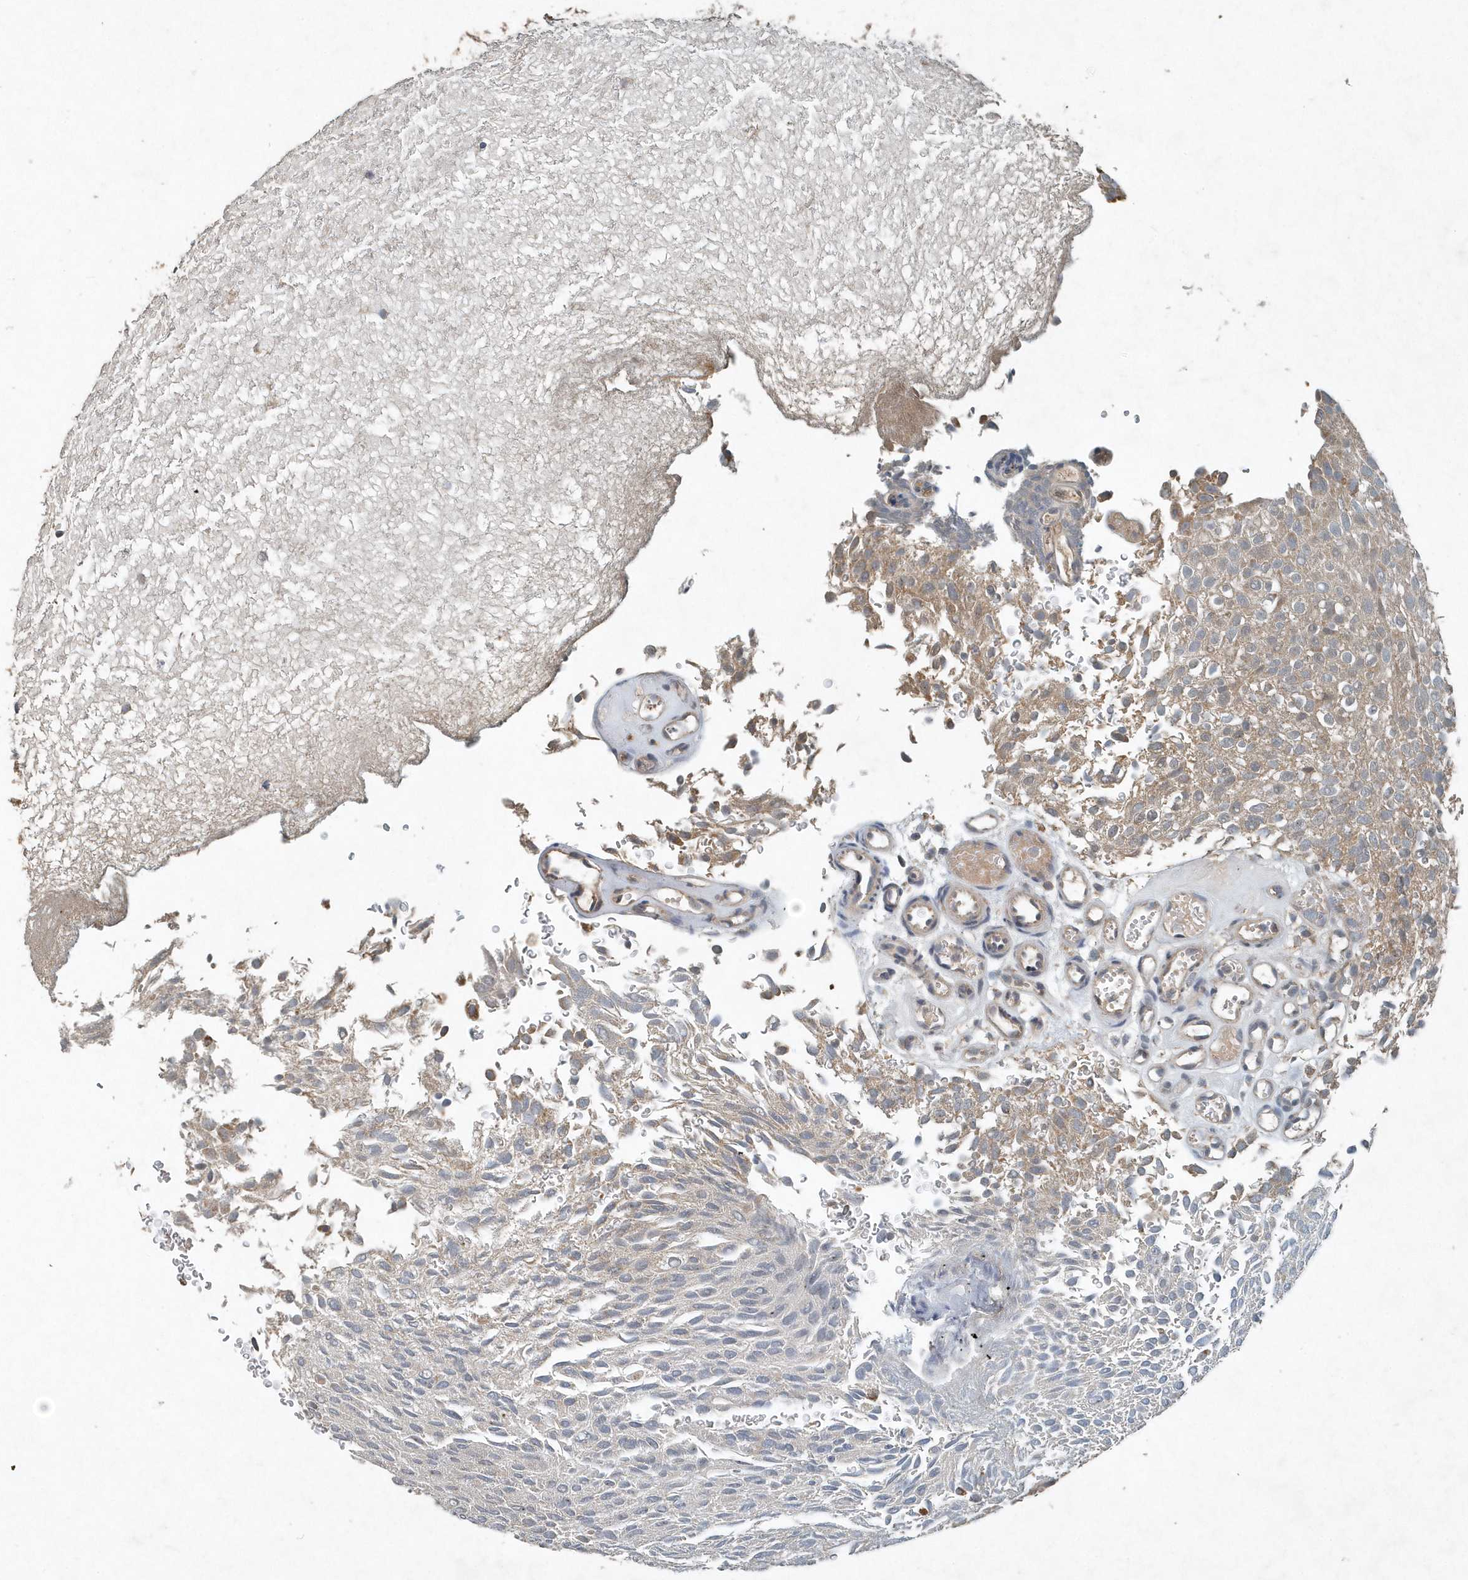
{"staining": {"intensity": "weak", "quantity": "25%-75%", "location": "cytoplasmic/membranous"}, "tissue": "urothelial cancer", "cell_type": "Tumor cells", "image_type": "cancer", "snomed": [{"axis": "morphology", "description": "Urothelial carcinoma, Low grade"}, {"axis": "topography", "description": "Urinary bladder"}], "caption": "This is an image of immunohistochemistry staining of low-grade urothelial carcinoma, which shows weak staining in the cytoplasmic/membranous of tumor cells.", "gene": "SCFD2", "patient": {"sex": "male", "age": 78}}